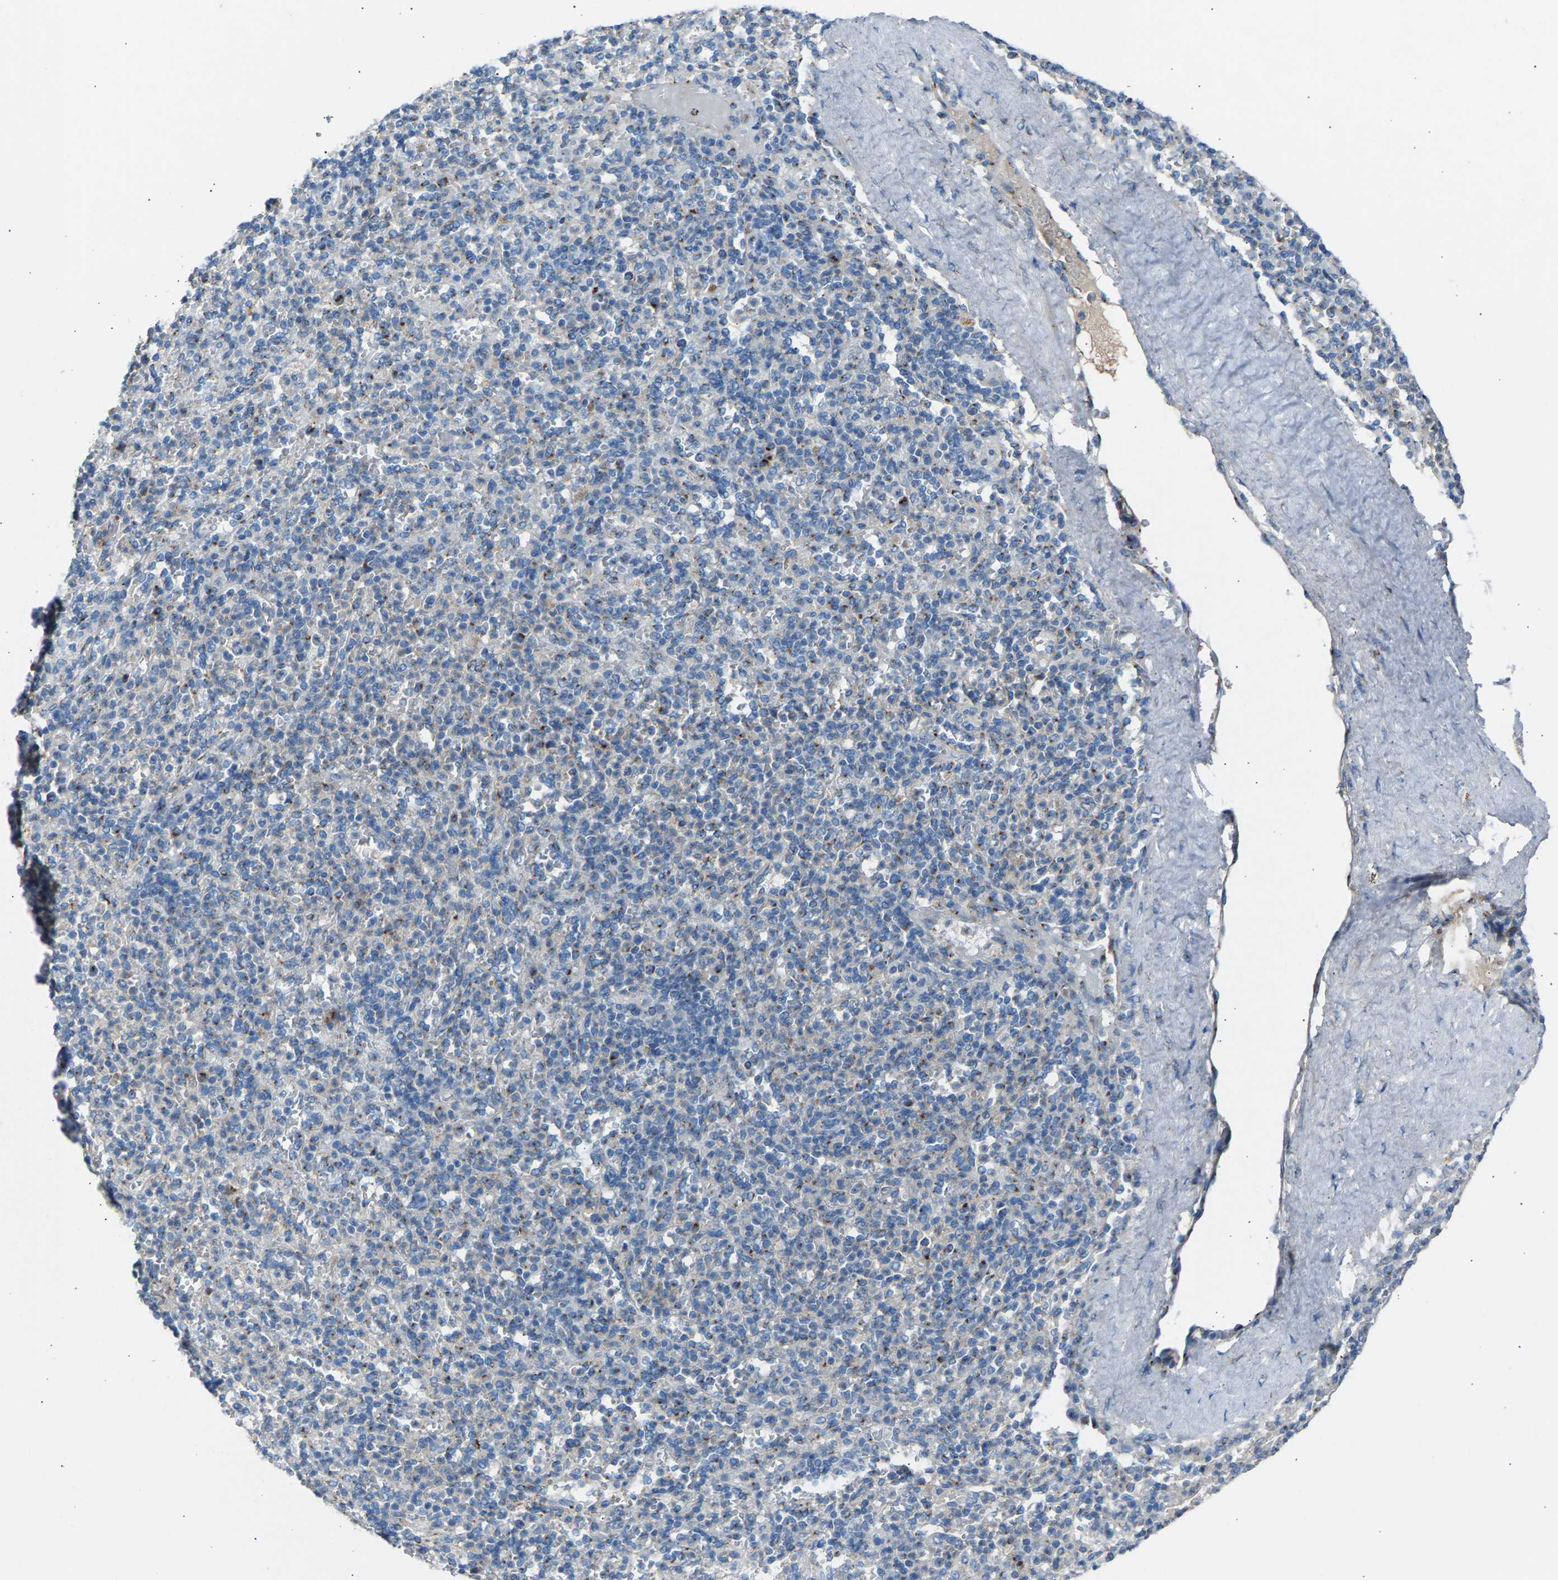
{"staining": {"intensity": "moderate", "quantity": "25%-75%", "location": "cytoplasmic/membranous"}, "tissue": "spleen", "cell_type": "Cells in red pulp", "image_type": "normal", "snomed": [{"axis": "morphology", "description": "Normal tissue, NOS"}, {"axis": "topography", "description": "Spleen"}], "caption": "Moderate cytoplasmic/membranous staining is identified in about 25%-75% of cells in red pulp in unremarkable spleen. The protein of interest is shown in brown color, while the nuclei are stained blue.", "gene": "CYREN", "patient": {"sex": "male", "age": 36}}